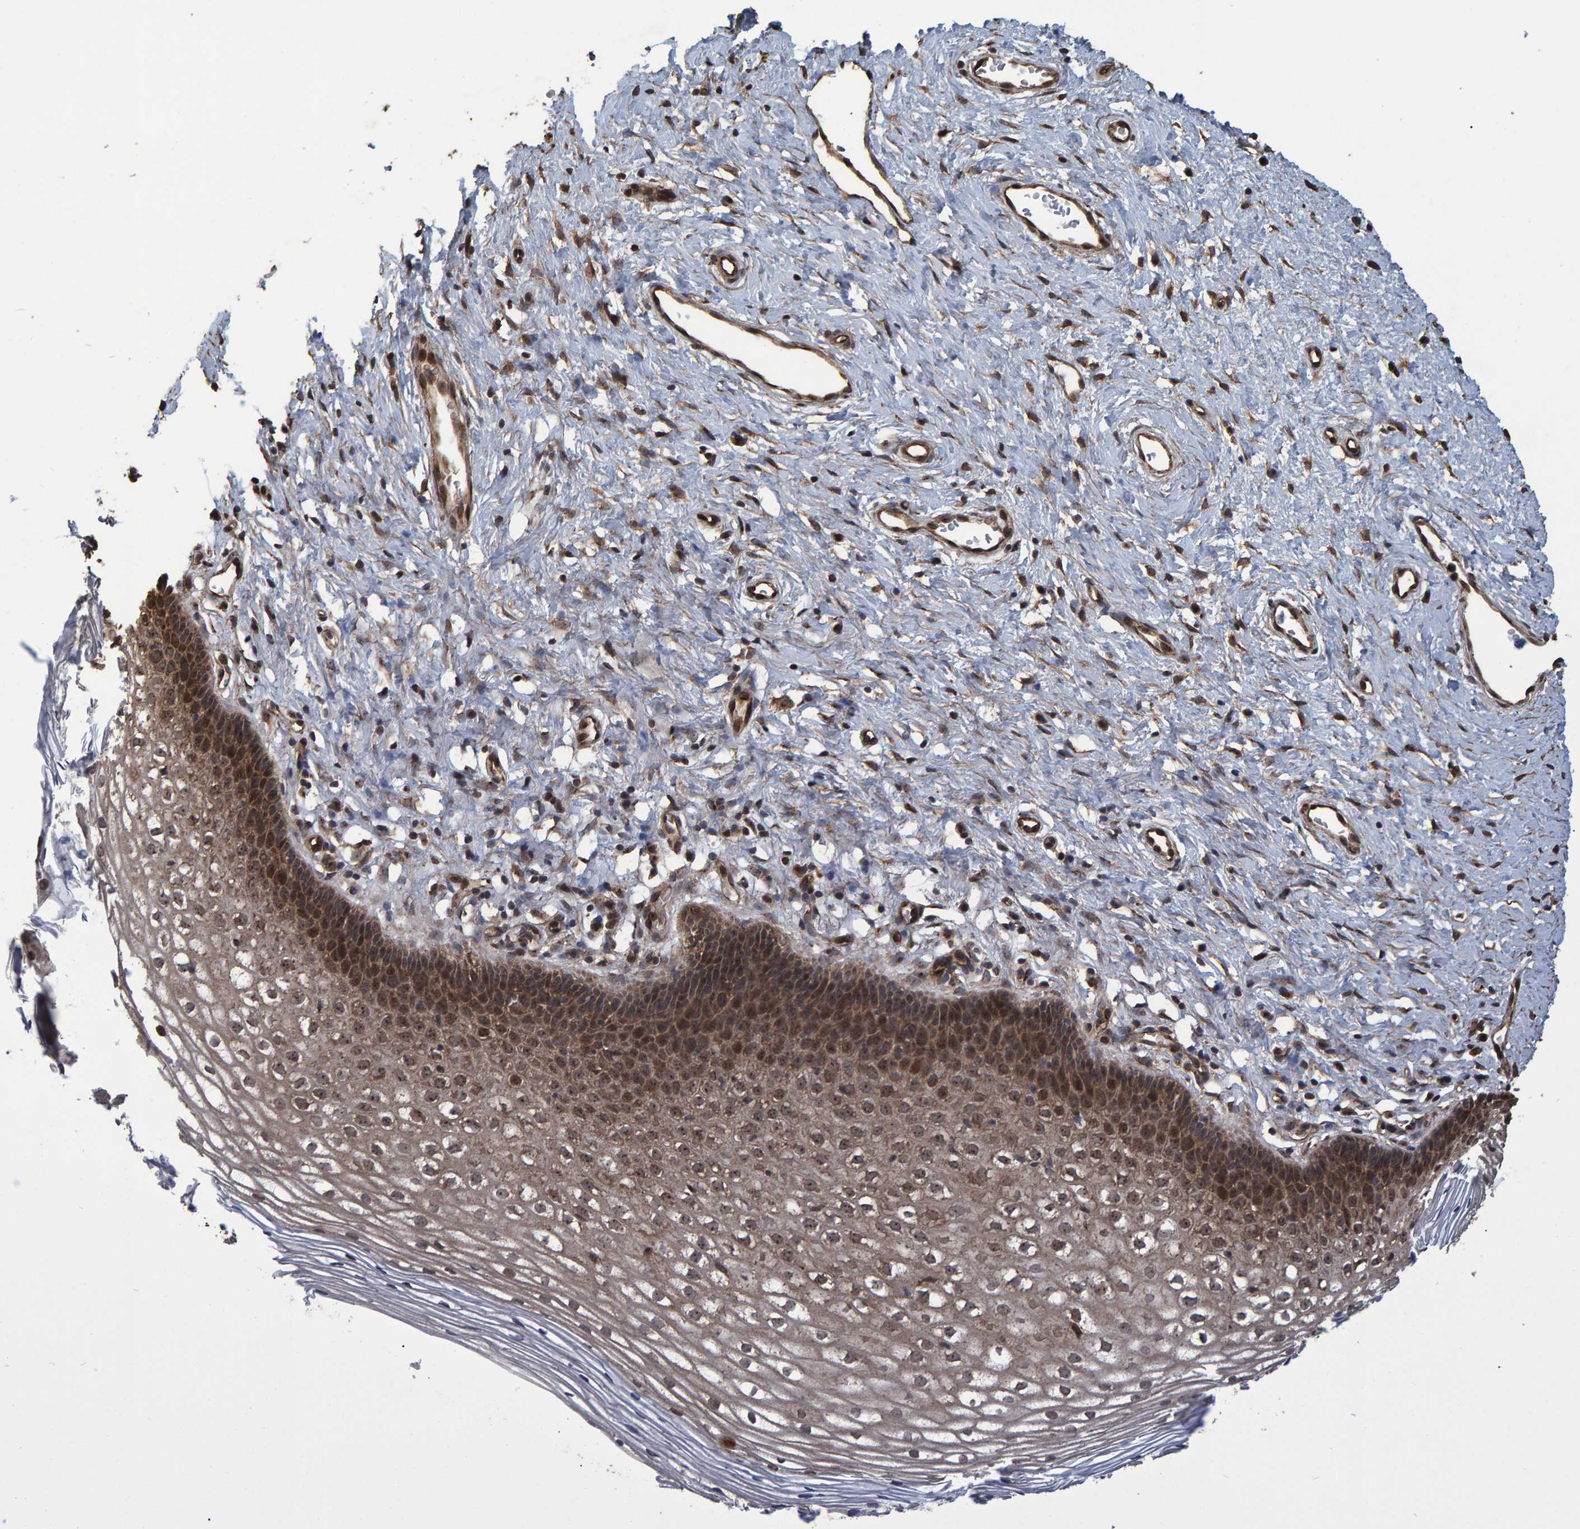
{"staining": {"intensity": "strong", "quantity": ">75%", "location": "cytoplasmic/membranous,nuclear"}, "tissue": "cervix", "cell_type": "Glandular cells", "image_type": "normal", "snomed": [{"axis": "morphology", "description": "Normal tissue, NOS"}, {"axis": "topography", "description": "Cervix"}], "caption": "Benign cervix displays strong cytoplasmic/membranous,nuclear staining in about >75% of glandular cells (DAB IHC with brightfield microscopy, high magnification)..", "gene": "TRIM68", "patient": {"sex": "female", "age": 27}}